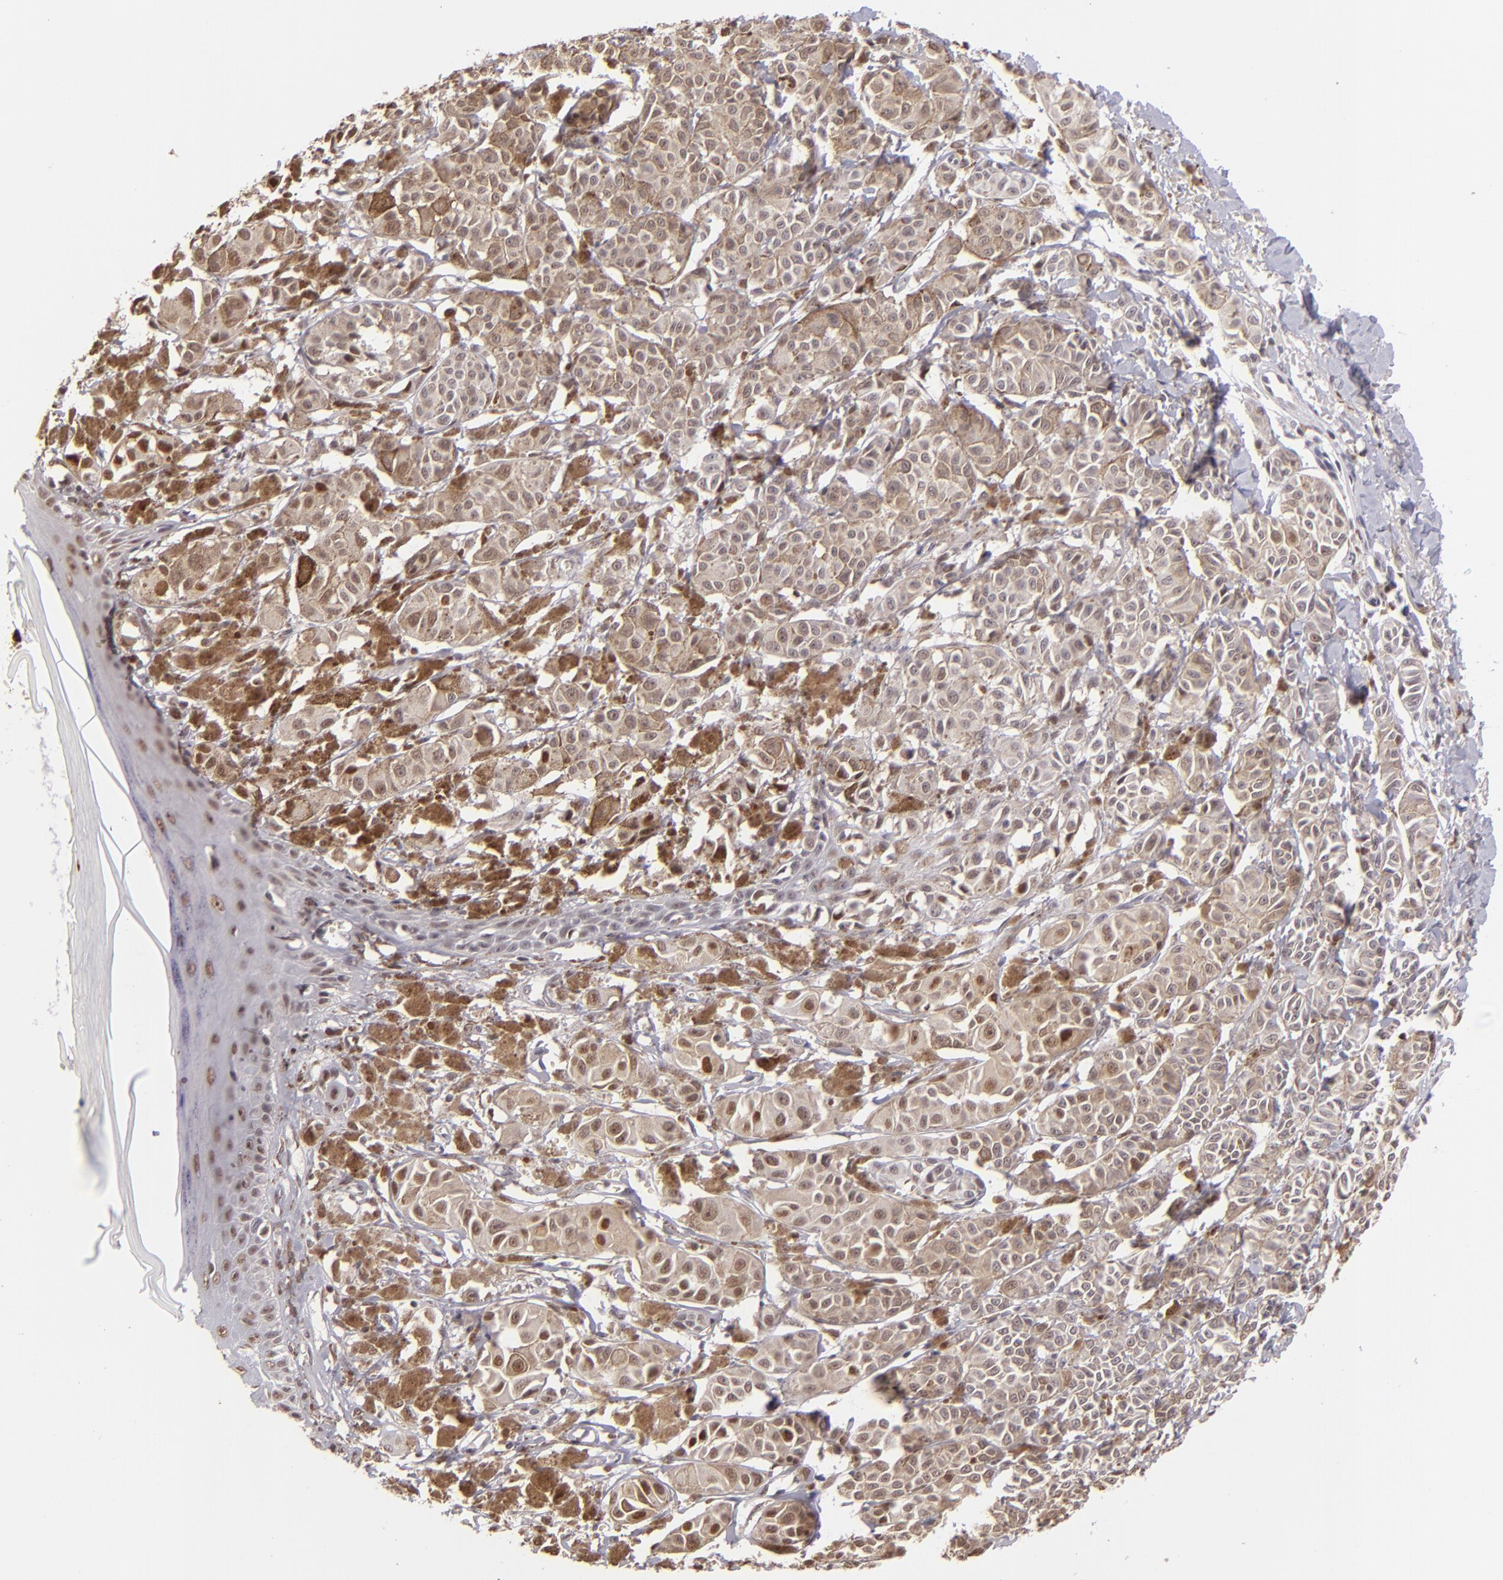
{"staining": {"intensity": "moderate", "quantity": "25%-75%", "location": "nuclear"}, "tissue": "melanoma", "cell_type": "Tumor cells", "image_type": "cancer", "snomed": [{"axis": "morphology", "description": "Malignant melanoma, NOS"}, {"axis": "topography", "description": "Skin"}], "caption": "Malignant melanoma stained for a protein demonstrates moderate nuclear positivity in tumor cells.", "gene": "RARB", "patient": {"sex": "male", "age": 76}}